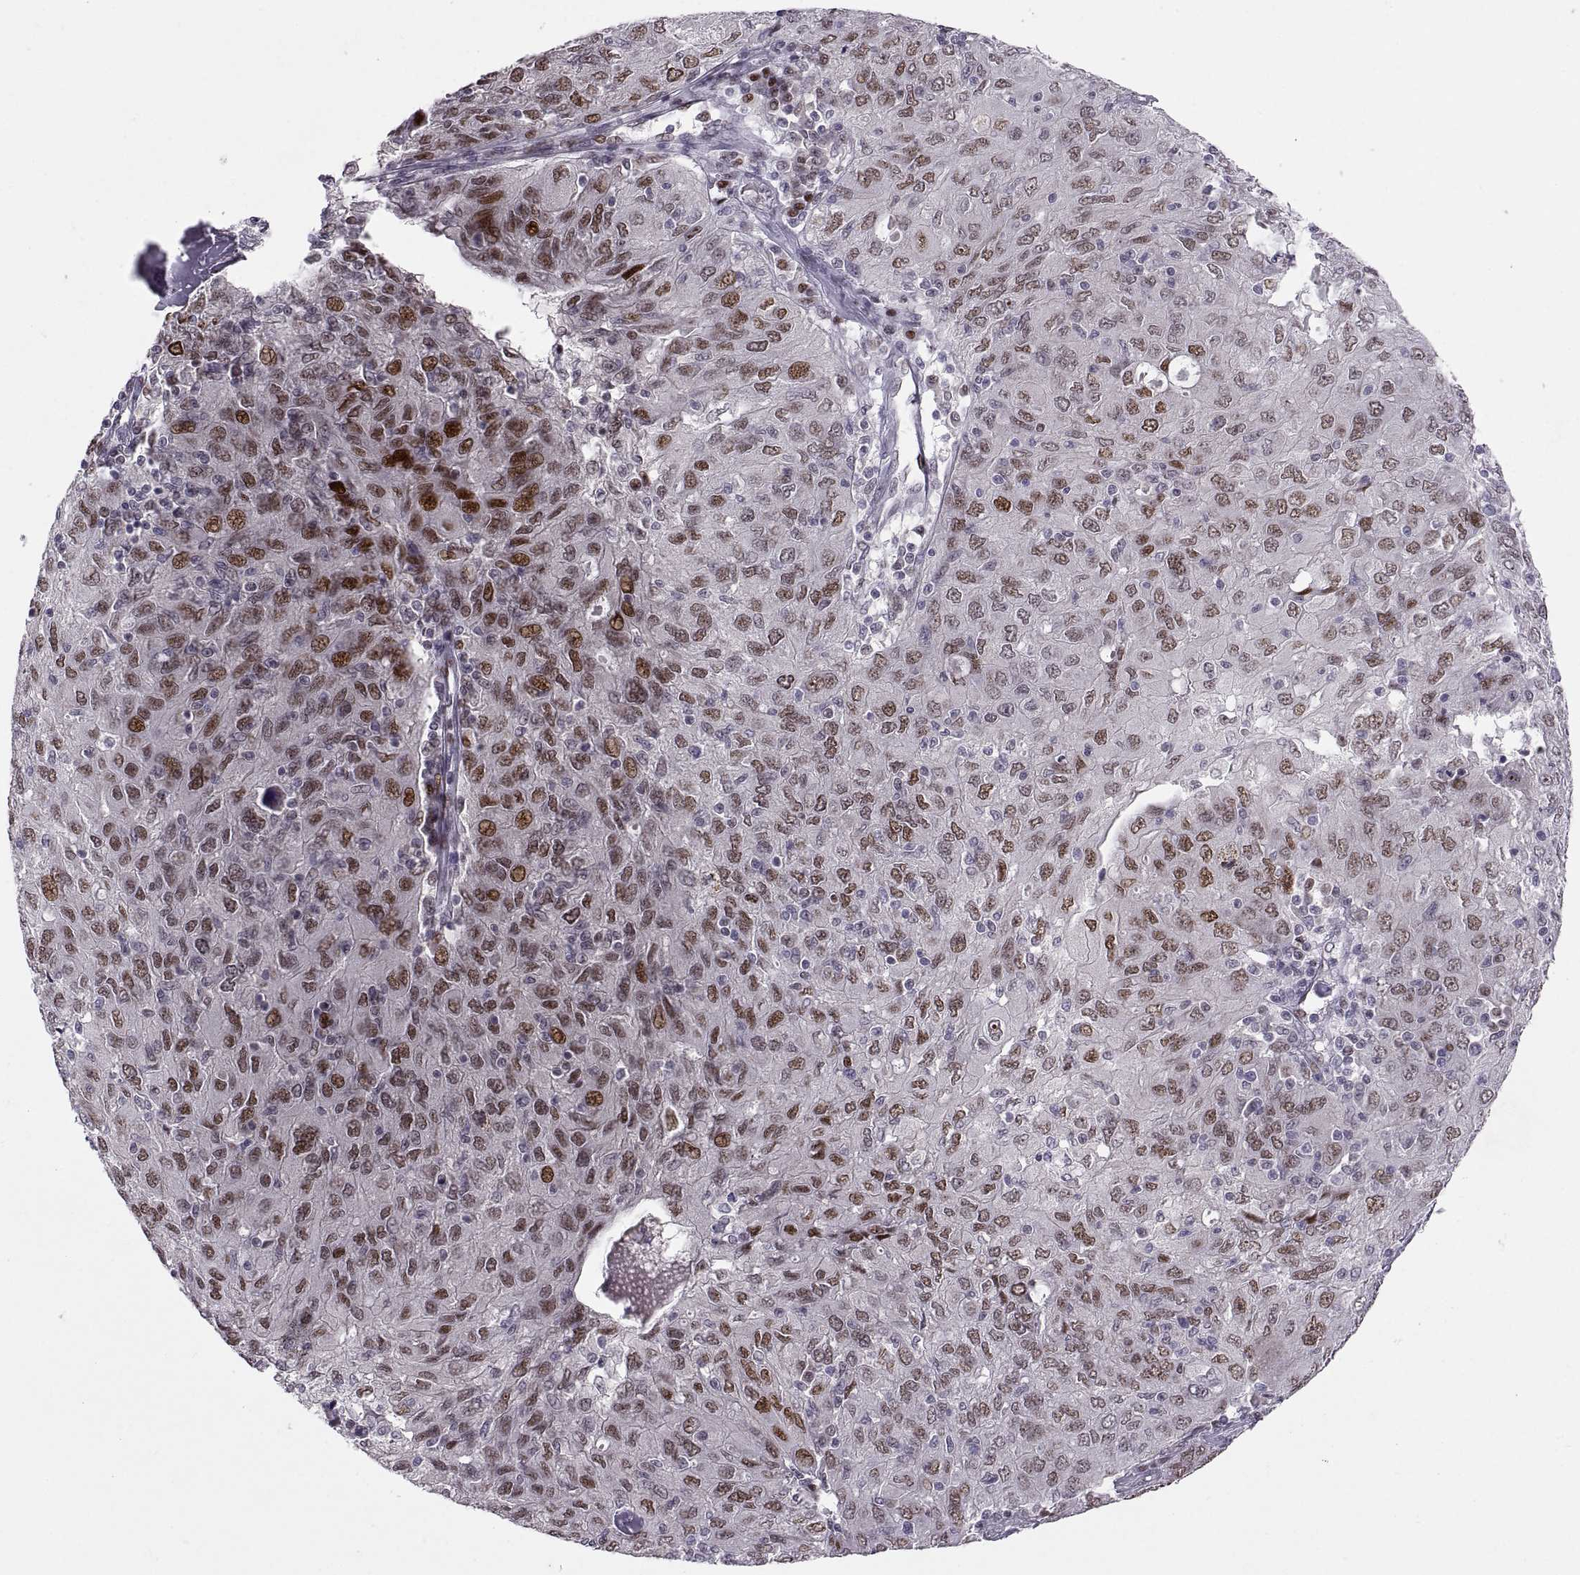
{"staining": {"intensity": "strong", "quantity": "25%-75%", "location": "nuclear"}, "tissue": "ovarian cancer", "cell_type": "Tumor cells", "image_type": "cancer", "snomed": [{"axis": "morphology", "description": "Carcinoma, endometroid"}, {"axis": "topography", "description": "Ovary"}], "caption": "Immunohistochemical staining of endometroid carcinoma (ovarian) displays high levels of strong nuclear protein positivity in about 25%-75% of tumor cells.", "gene": "SNAI1", "patient": {"sex": "female", "age": 50}}